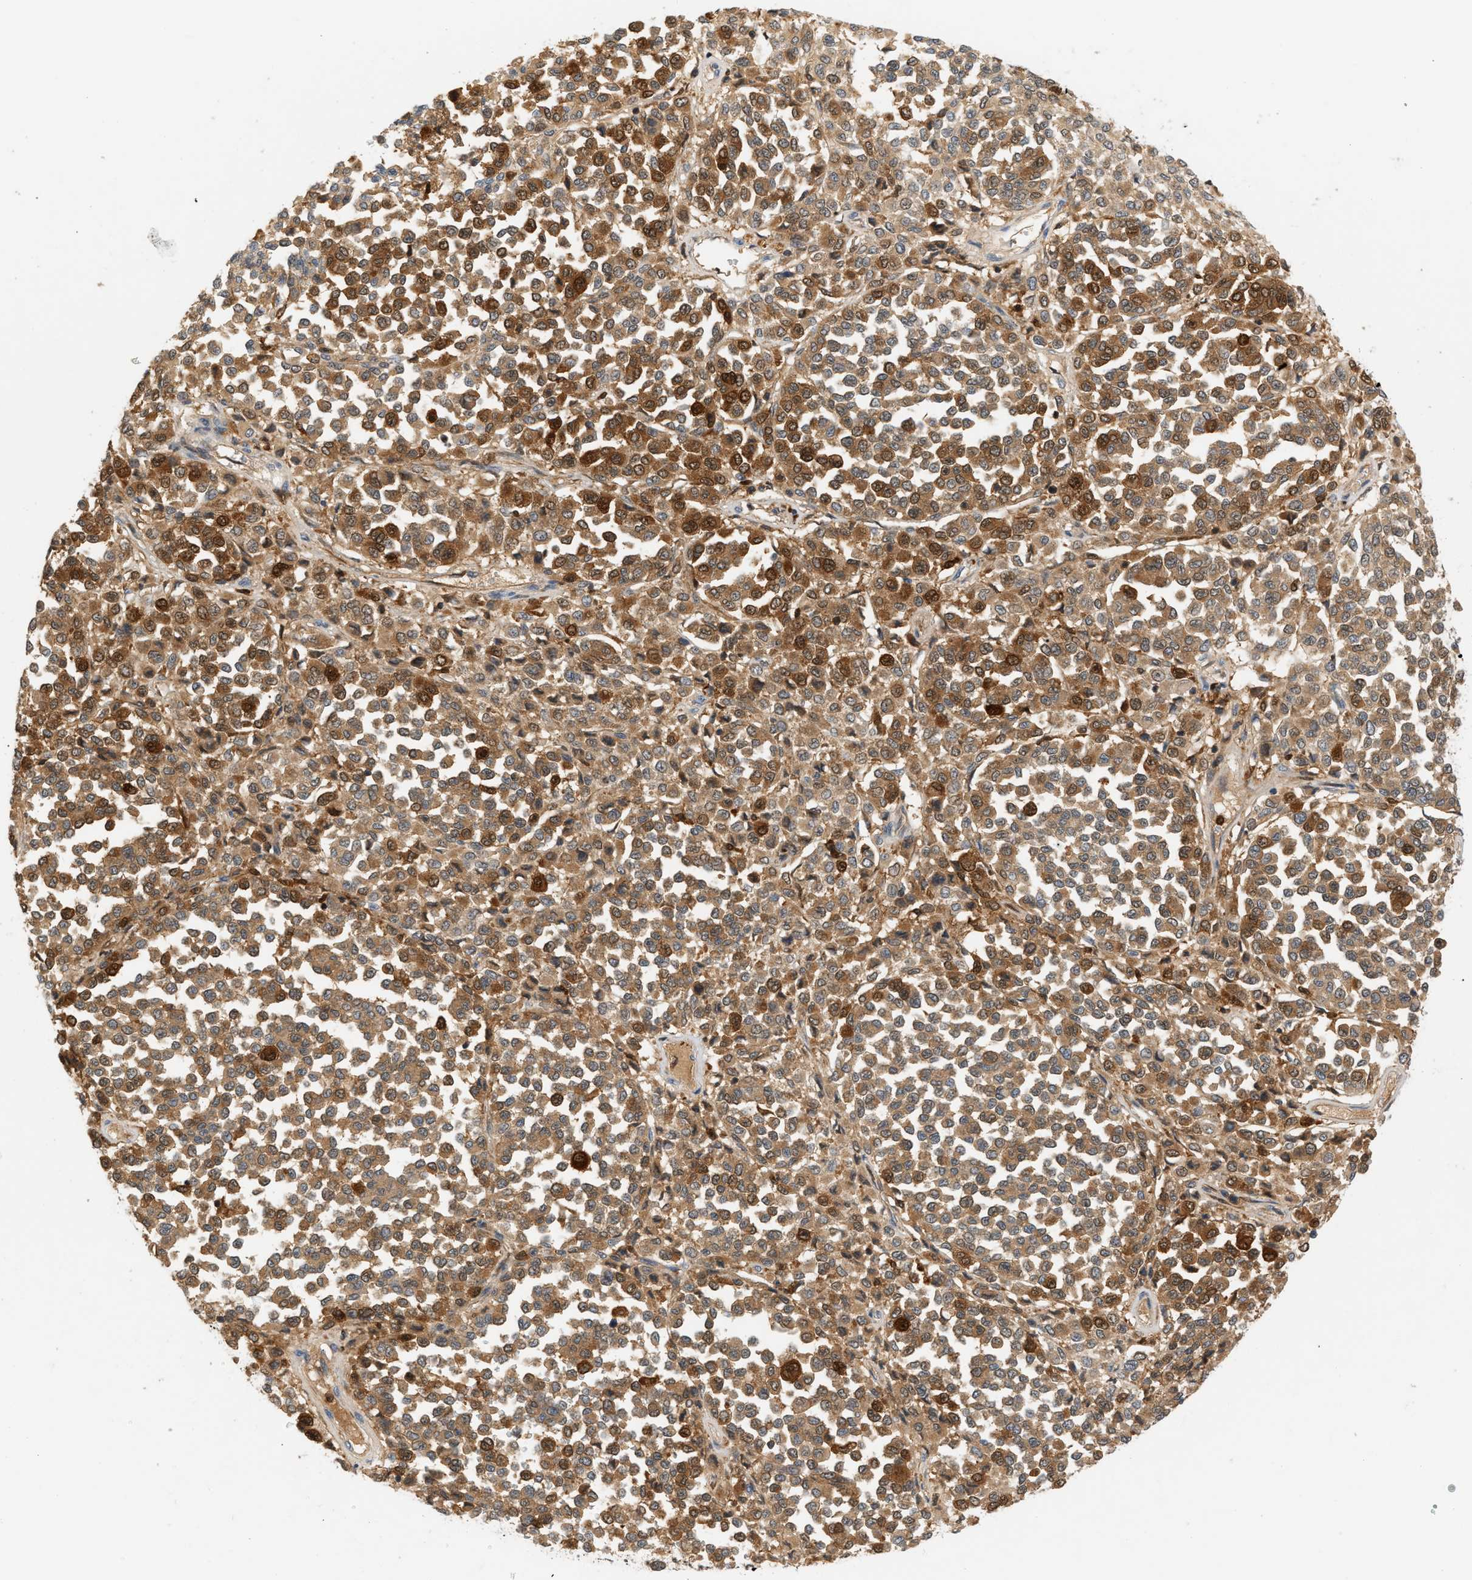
{"staining": {"intensity": "strong", "quantity": ">75%", "location": "cytoplasmic/membranous"}, "tissue": "melanoma", "cell_type": "Tumor cells", "image_type": "cancer", "snomed": [{"axis": "morphology", "description": "Malignant melanoma, Metastatic site"}, {"axis": "topography", "description": "Pancreas"}], "caption": "This micrograph reveals melanoma stained with immunohistochemistry (IHC) to label a protein in brown. The cytoplasmic/membranous of tumor cells show strong positivity for the protein. Nuclei are counter-stained blue.", "gene": "PYCARD", "patient": {"sex": "female", "age": 30}}